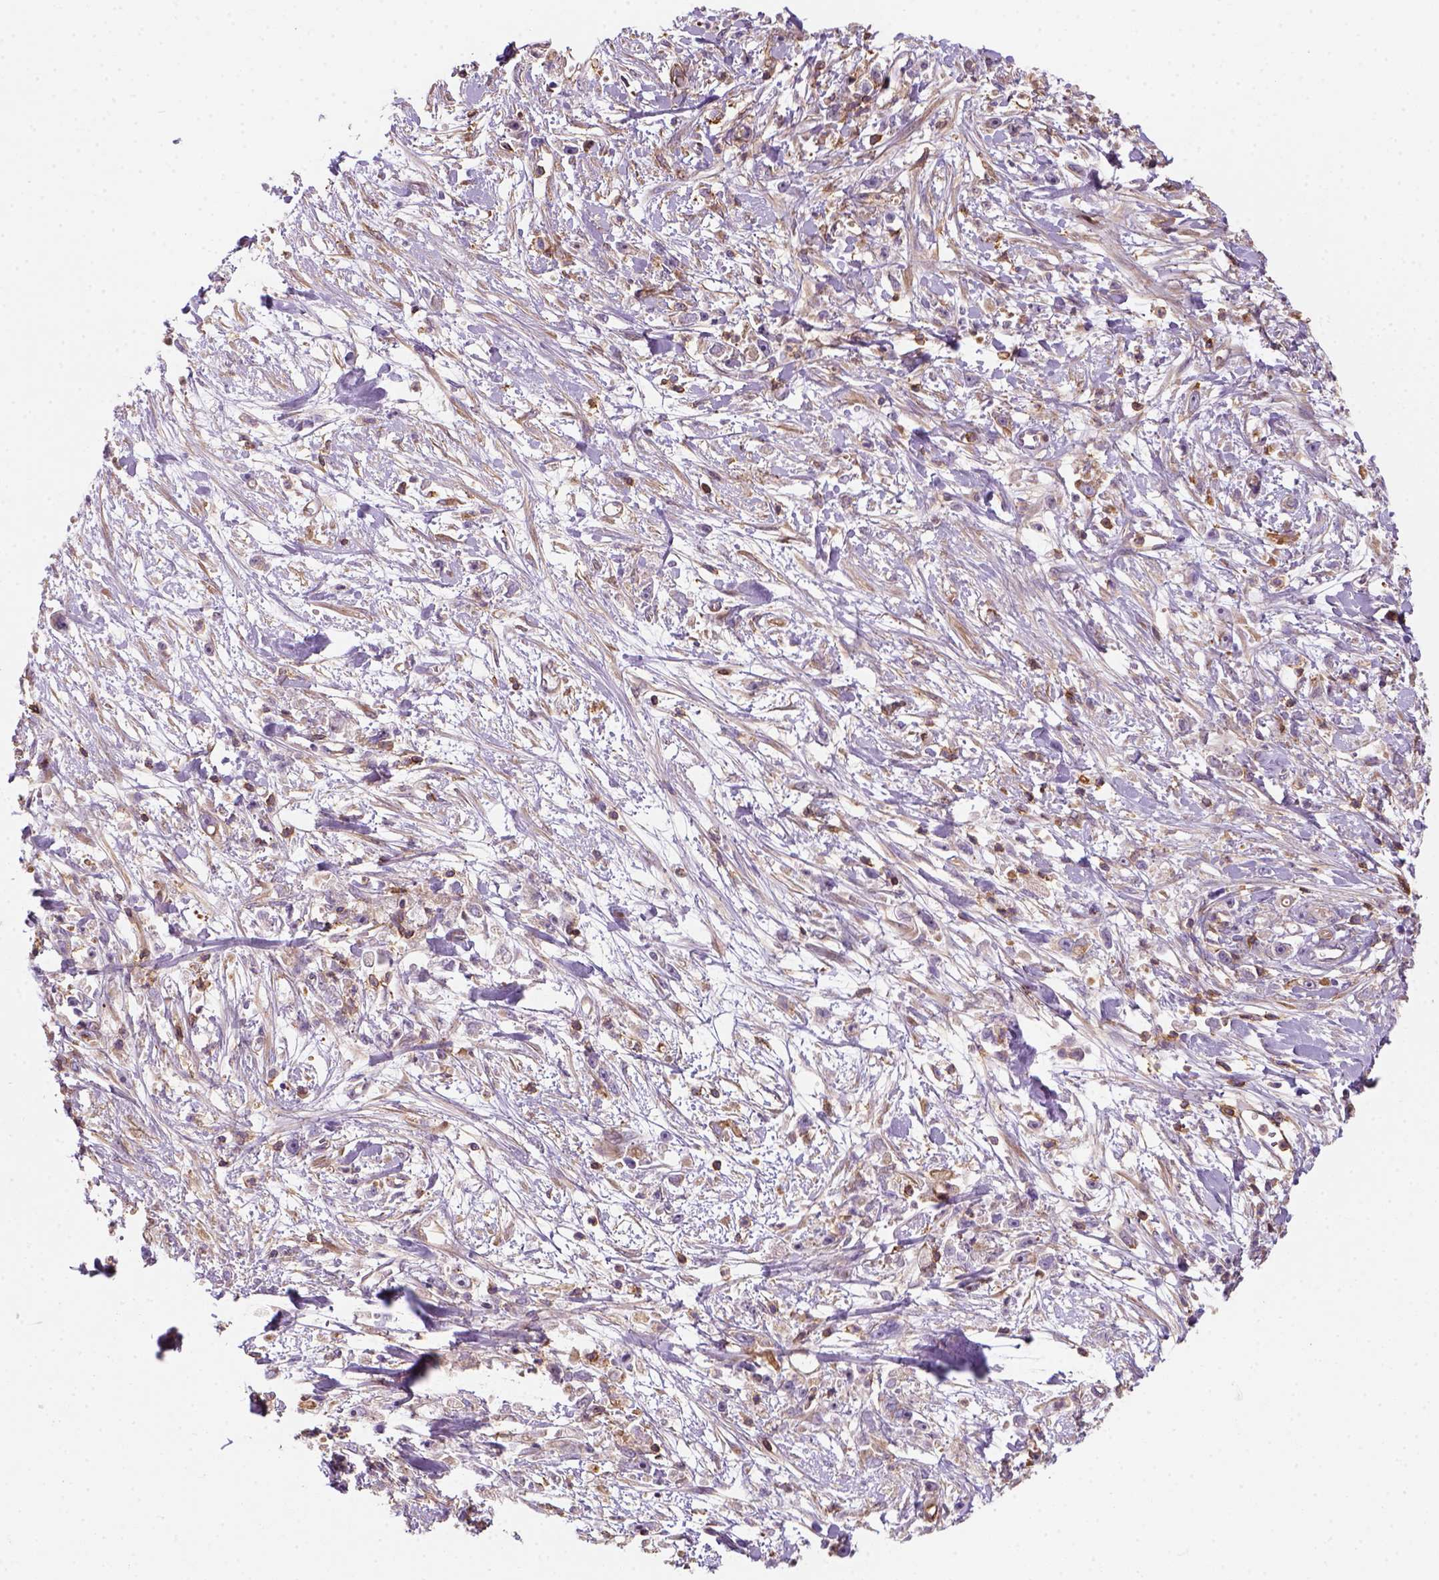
{"staining": {"intensity": "moderate", "quantity": "<25%", "location": "cytoplasmic/membranous"}, "tissue": "stomach cancer", "cell_type": "Tumor cells", "image_type": "cancer", "snomed": [{"axis": "morphology", "description": "Adenocarcinoma, NOS"}, {"axis": "topography", "description": "Stomach"}], "caption": "Immunohistochemical staining of stomach cancer (adenocarcinoma) shows low levels of moderate cytoplasmic/membranous protein positivity in approximately <25% of tumor cells. The staining was performed using DAB (3,3'-diaminobenzidine) to visualize the protein expression in brown, while the nuclei were stained in blue with hematoxylin (Magnification: 20x).", "gene": "GPRC5D", "patient": {"sex": "female", "age": 59}}